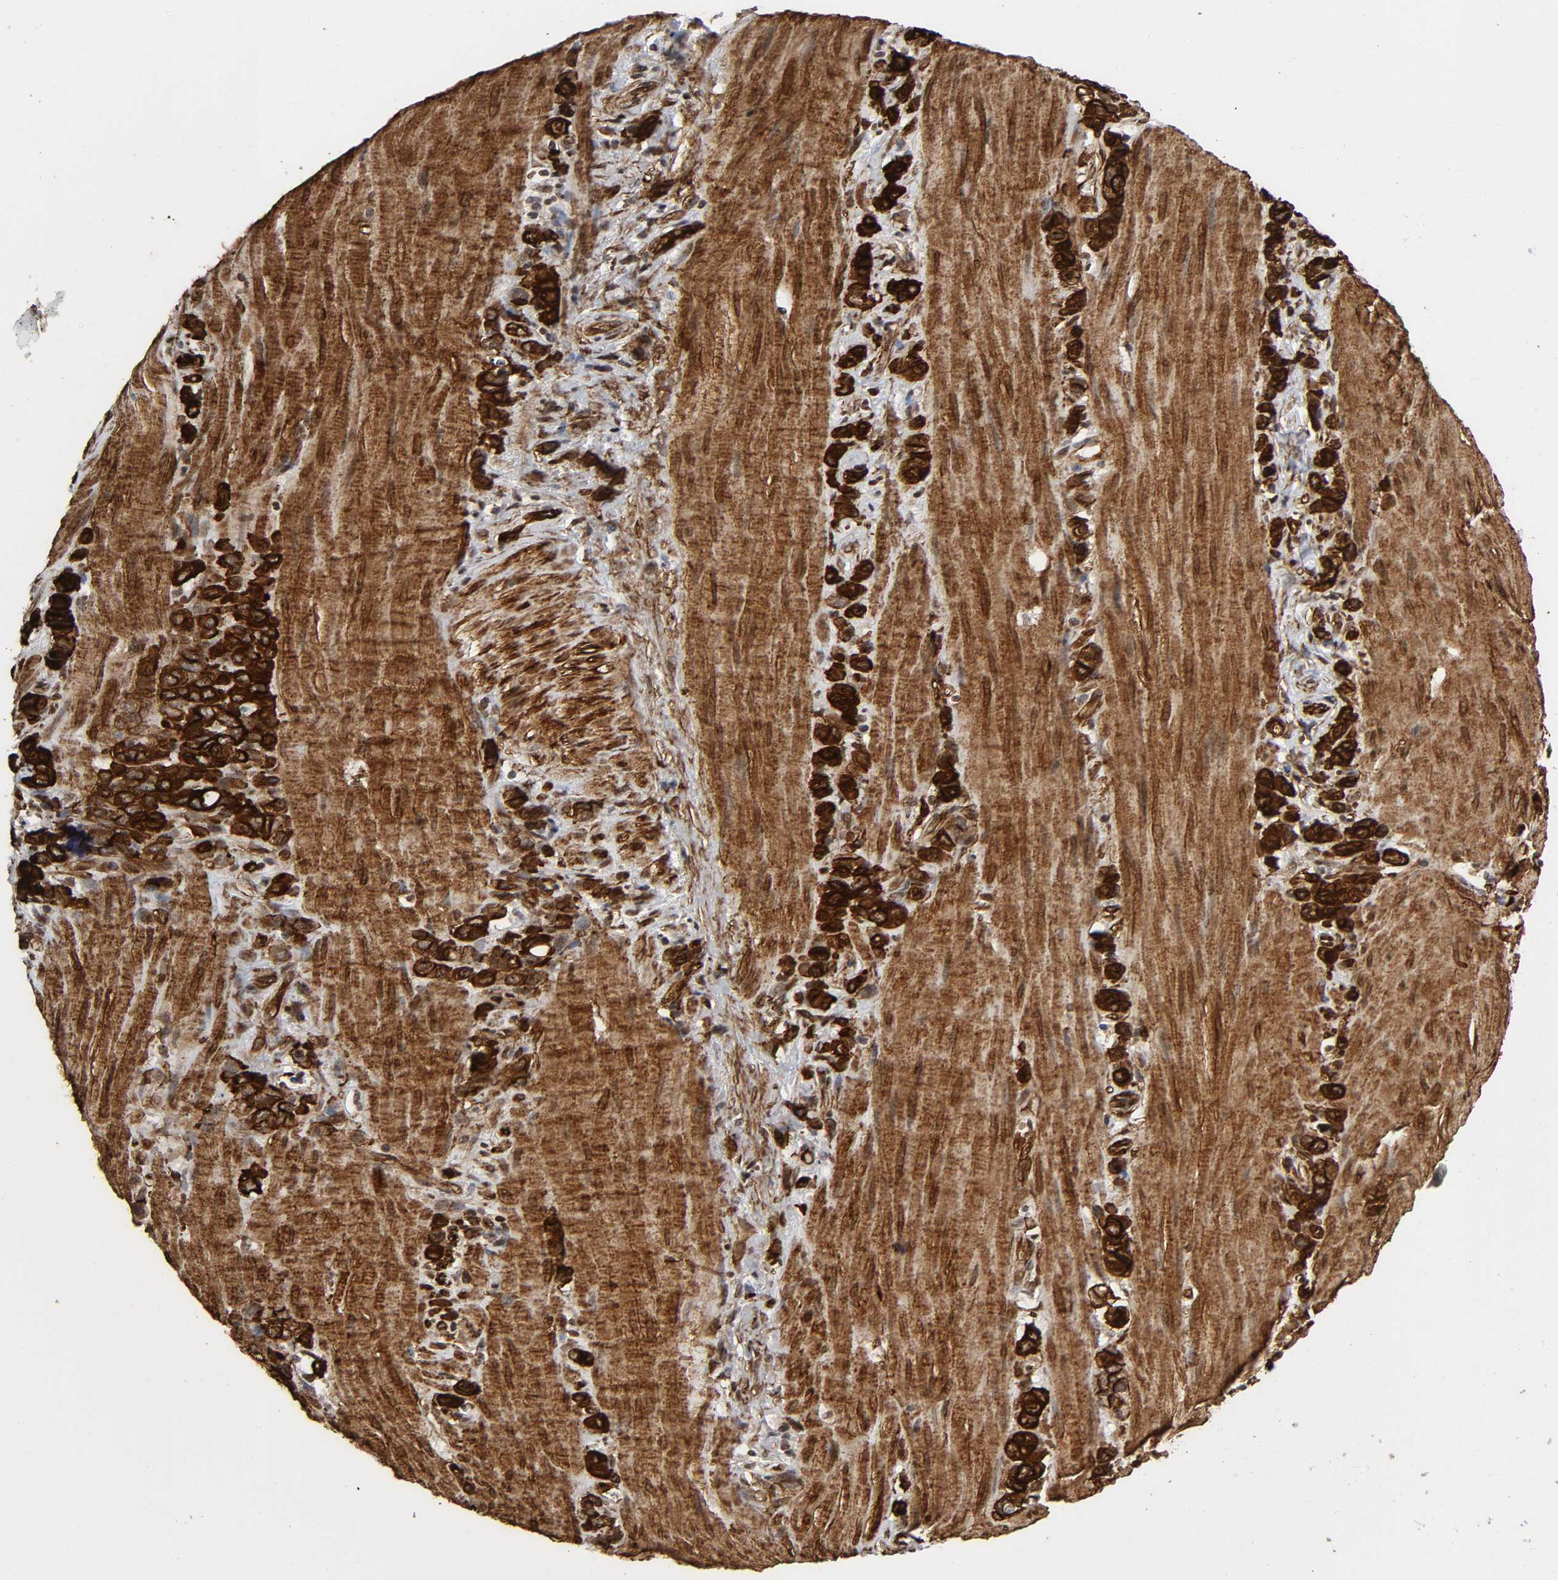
{"staining": {"intensity": "strong", "quantity": "25%-75%", "location": "cytoplasmic/membranous"}, "tissue": "stomach cancer", "cell_type": "Tumor cells", "image_type": "cancer", "snomed": [{"axis": "morphology", "description": "Normal tissue, NOS"}, {"axis": "morphology", "description": "Adenocarcinoma, NOS"}, {"axis": "morphology", "description": "Adenocarcinoma, High grade"}, {"axis": "topography", "description": "Stomach, upper"}, {"axis": "topography", "description": "Stomach"}], "caption": "Immunohistochemistry staining of stomach cancer (high-grade adenocarcinoma), which exhibits high levels of strong cytoplasmic/membranous positivity in approximately 25%-75% of tumor cells indicating strong cytoplasmic/membranous protein positivity. The staining was performed using DAB (brown) for protein detection and nuclei were counterstained in hematoxylin (blue).", "gene": "AHNAK2", "patient": {"sex": "female", "age": 65}}